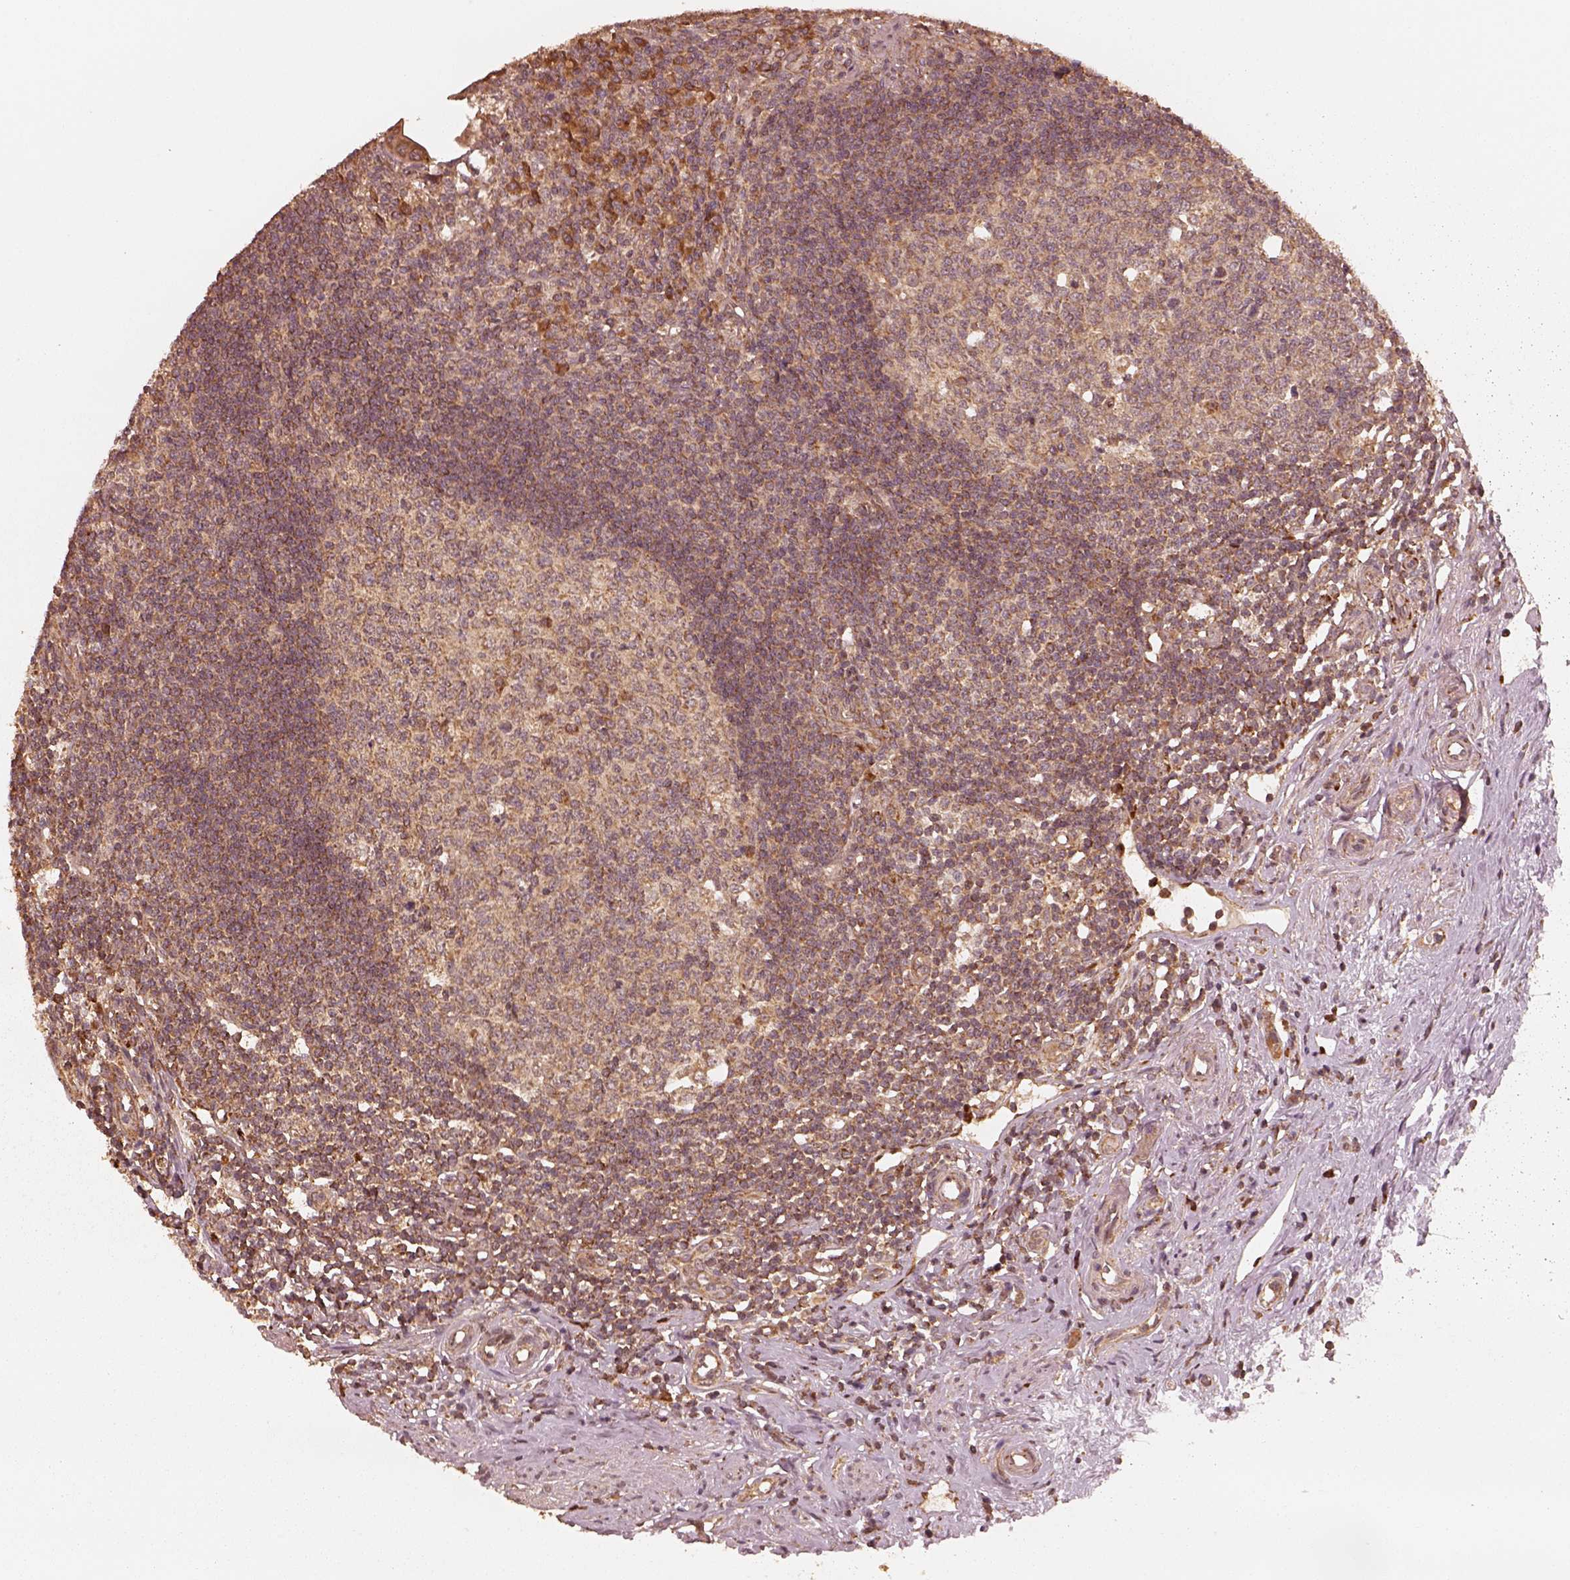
{"staining": {"intensity": "strong", "quantity": ">75%", "location": "cytoplasmic/membranous"}, "tissue": "appendix", "cell_type": "Glandular cells", "image_type": "normal", "snomed": [{"axis": "morphology", "description": "Normal tissue, NOS"}, {"axis": "morphology", "description": "Carcinoma, endometroid"}, {"axis": "topography", "description": "Appendix"}, {"axis": "topography", "description": "Colon"}], "caption": "IHC photomicrograph of normal appendix: human appendix stained using immunohistochemistry displays high levels of strong protein expression localized specifically in the cytoplasmic/membranous of glandular cells, appearing as a cytoplasmic/membranous brown color.", "gene": "DNAJC25", "patient": {"sex": "female", "age": 60}}